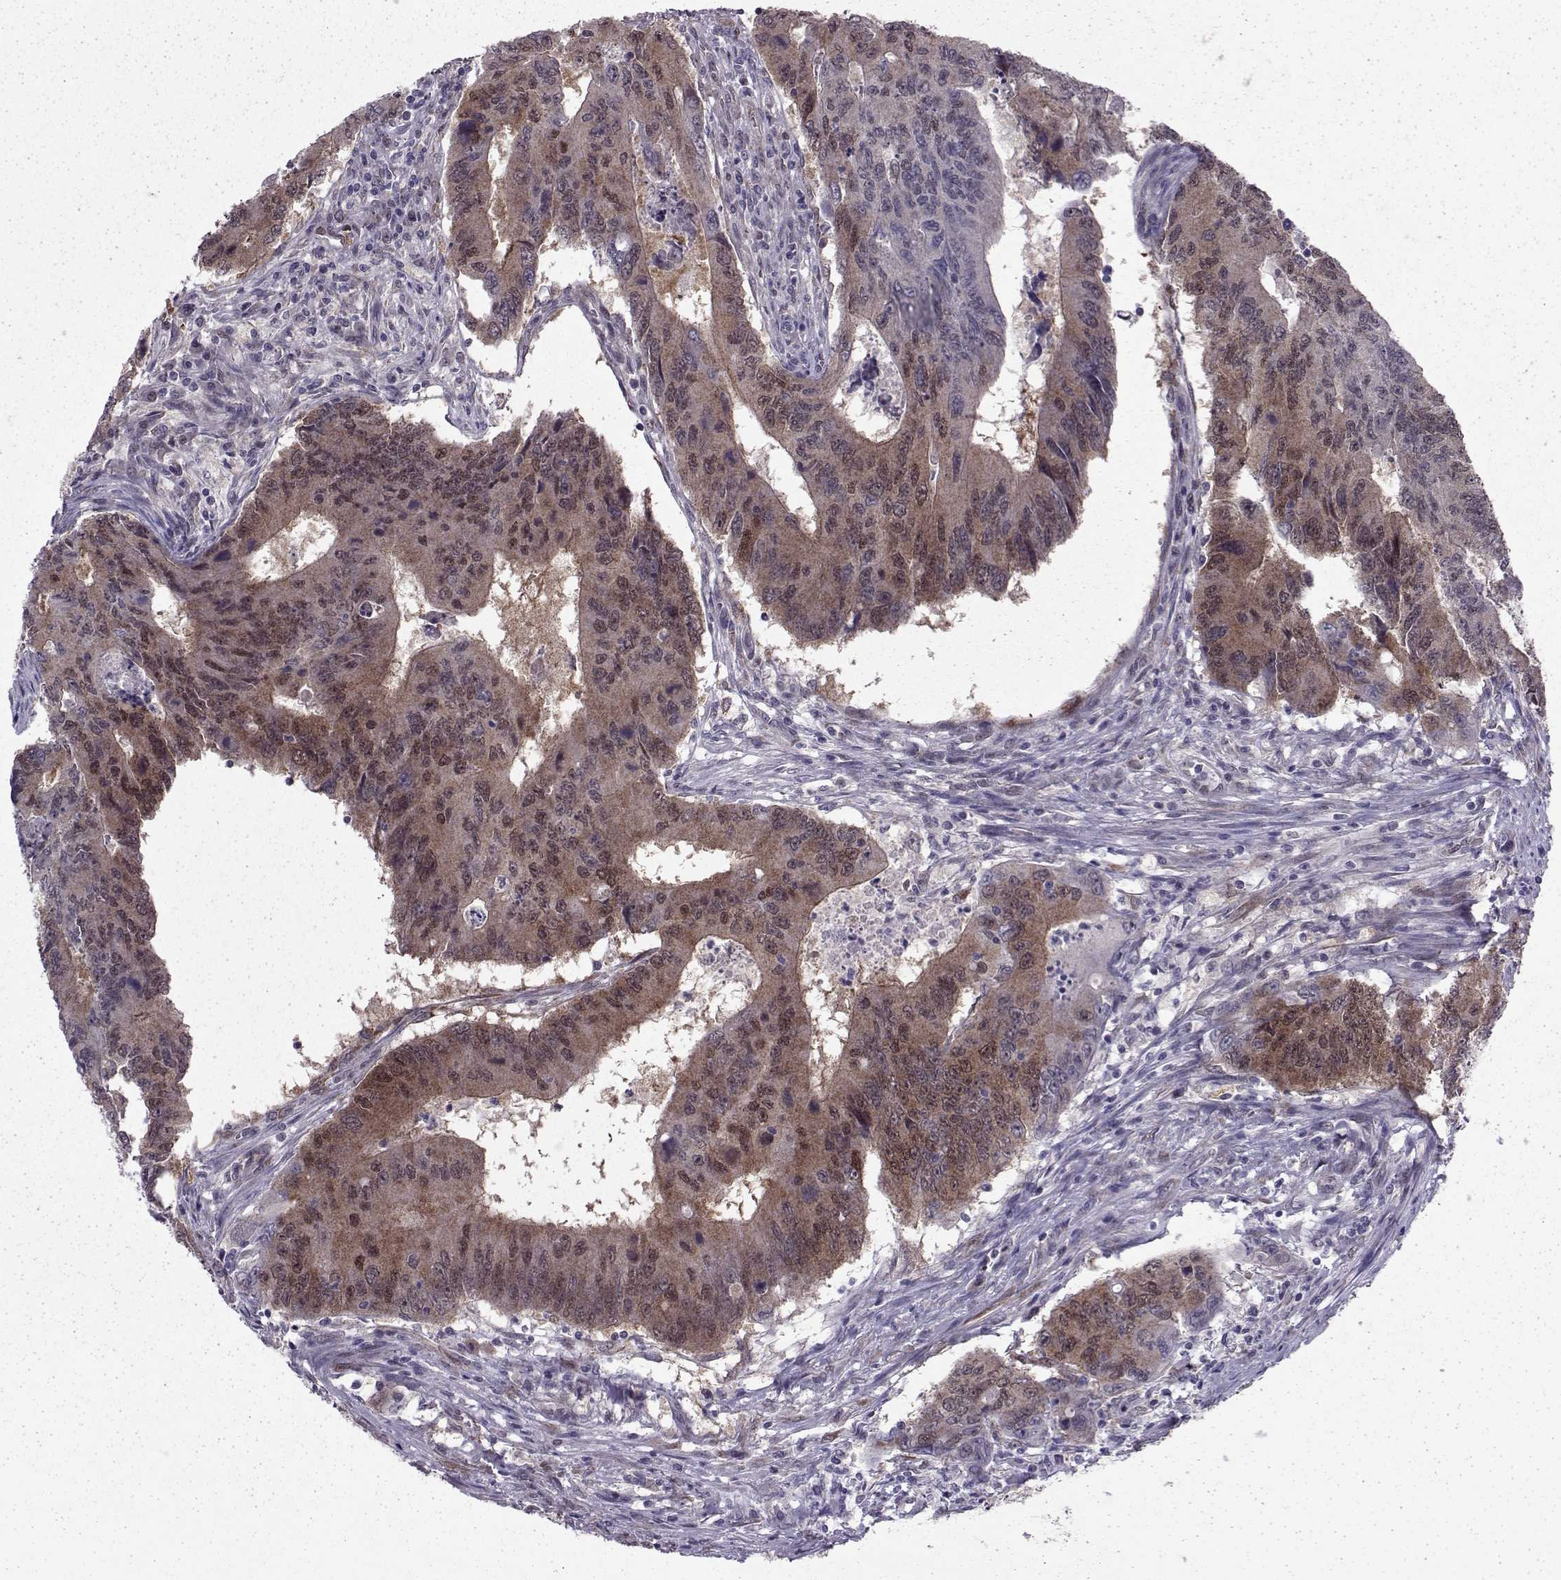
{"staining": {"intensity": "moderate", "quantity": "25%-75%", "location": "cytoplasmic/membranous,nuclear"}, "tissue": "colorectal cancer", "cell_type": "Tumor cells", "image_type": "cancer", "snomed": [{"axis": "morphology", "description": "Adenocarcinoma, NOS"}, {"axis": "topography", "description": "Colon"}], "caption": "Immunohistochemistry (DAB) staining of human adenocarcinoma (colorectal) demonstrates moderate cytoplasmic/membranous and nuclear protein expression in about 25%-75% of tumor cells.", "gene": "CDK4", "patient": {"sex": "male", "age": 53}}